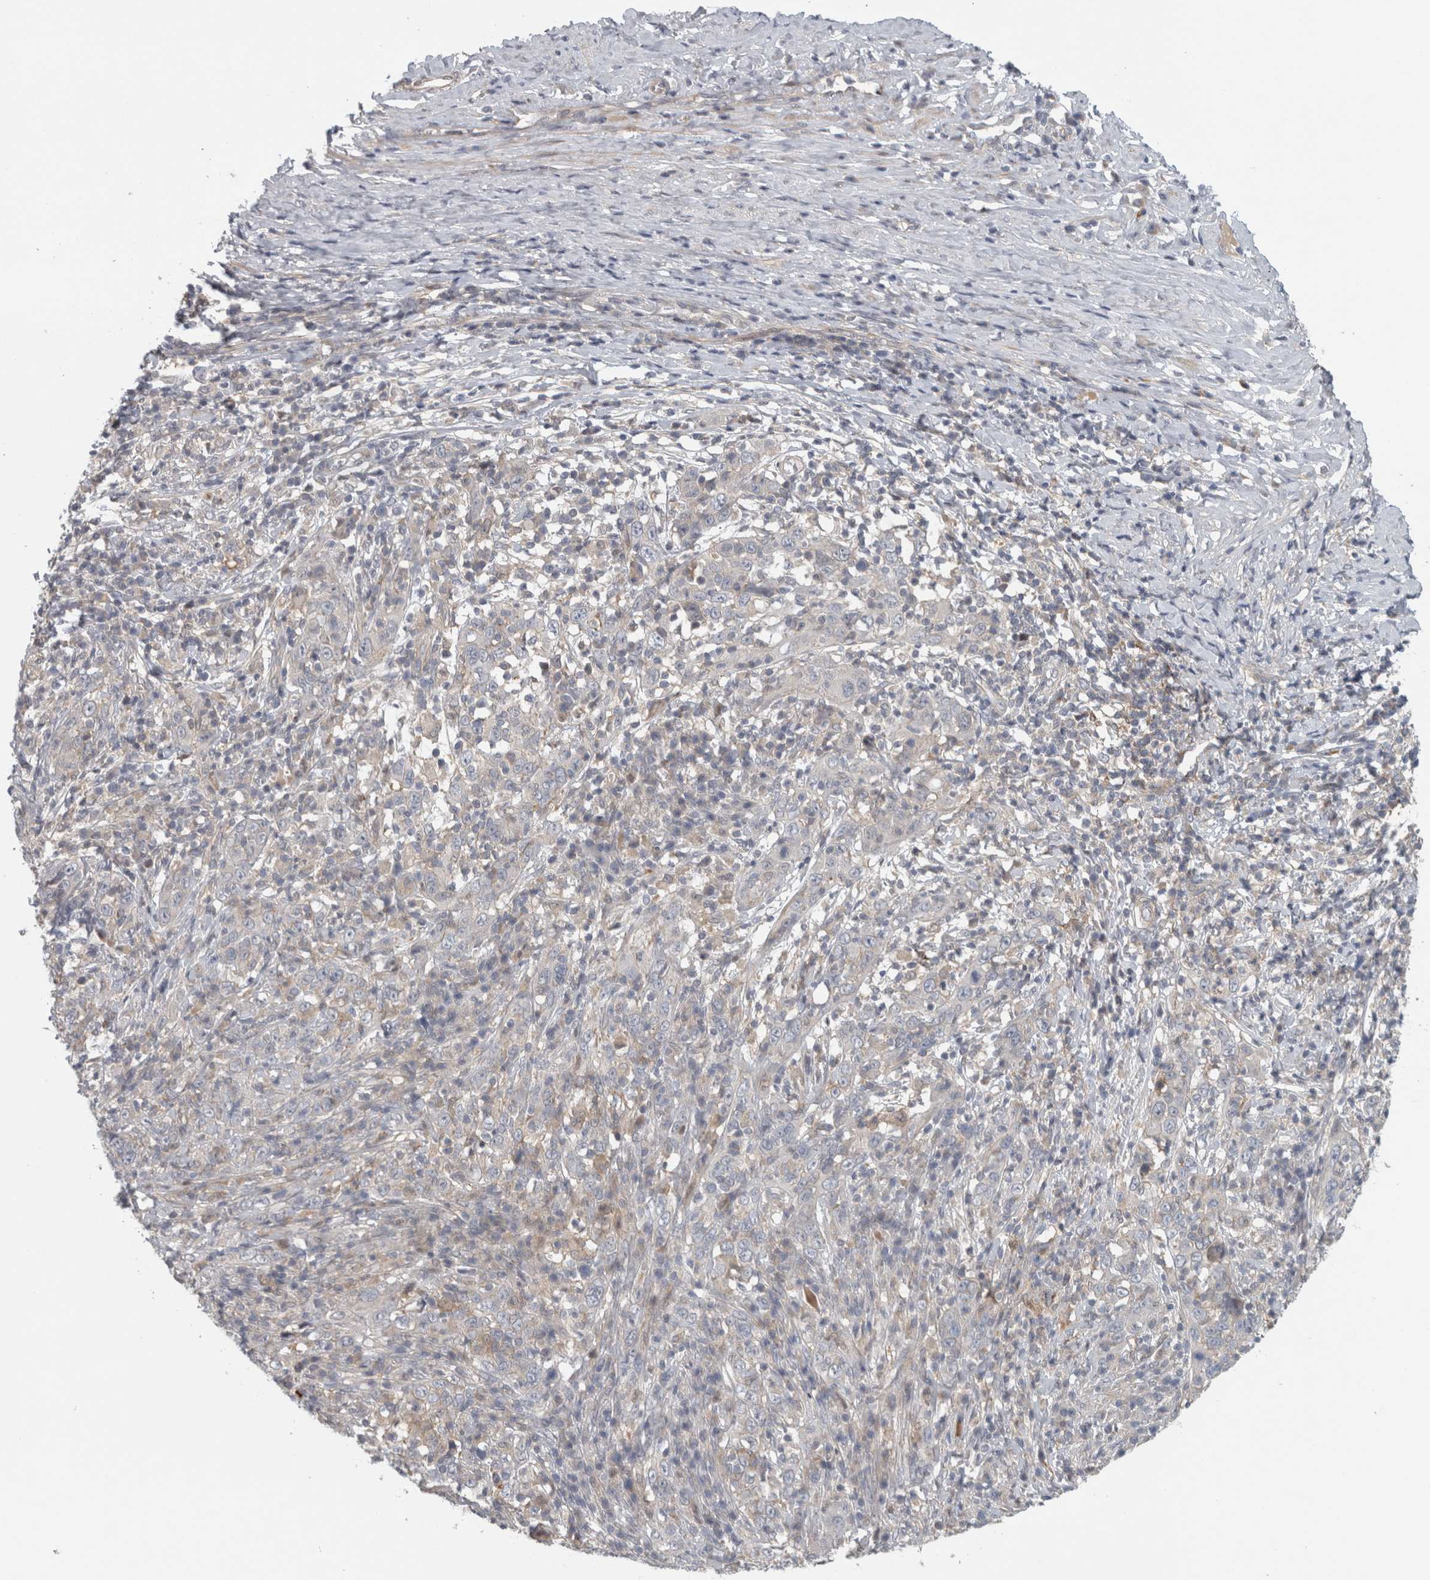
{"staining": {"intensity": "negative", "quantity": "none", "location": "none"}, "tissue": "cervical cancer", "cell_type": "Tumor cells", "image_type": "cancer", "snomed": [{"axis": "morphology", "description": "Squamous cell carcinoma, NOS"}, {"axis": "topography", "description": "Cervix"}], "caption": "Immunohistochemistry (IHC) of cervical cancer shows no staining in tumor cells.", "gene": "ZNF804B", "patient": {"sex": "female", "age": 46}}